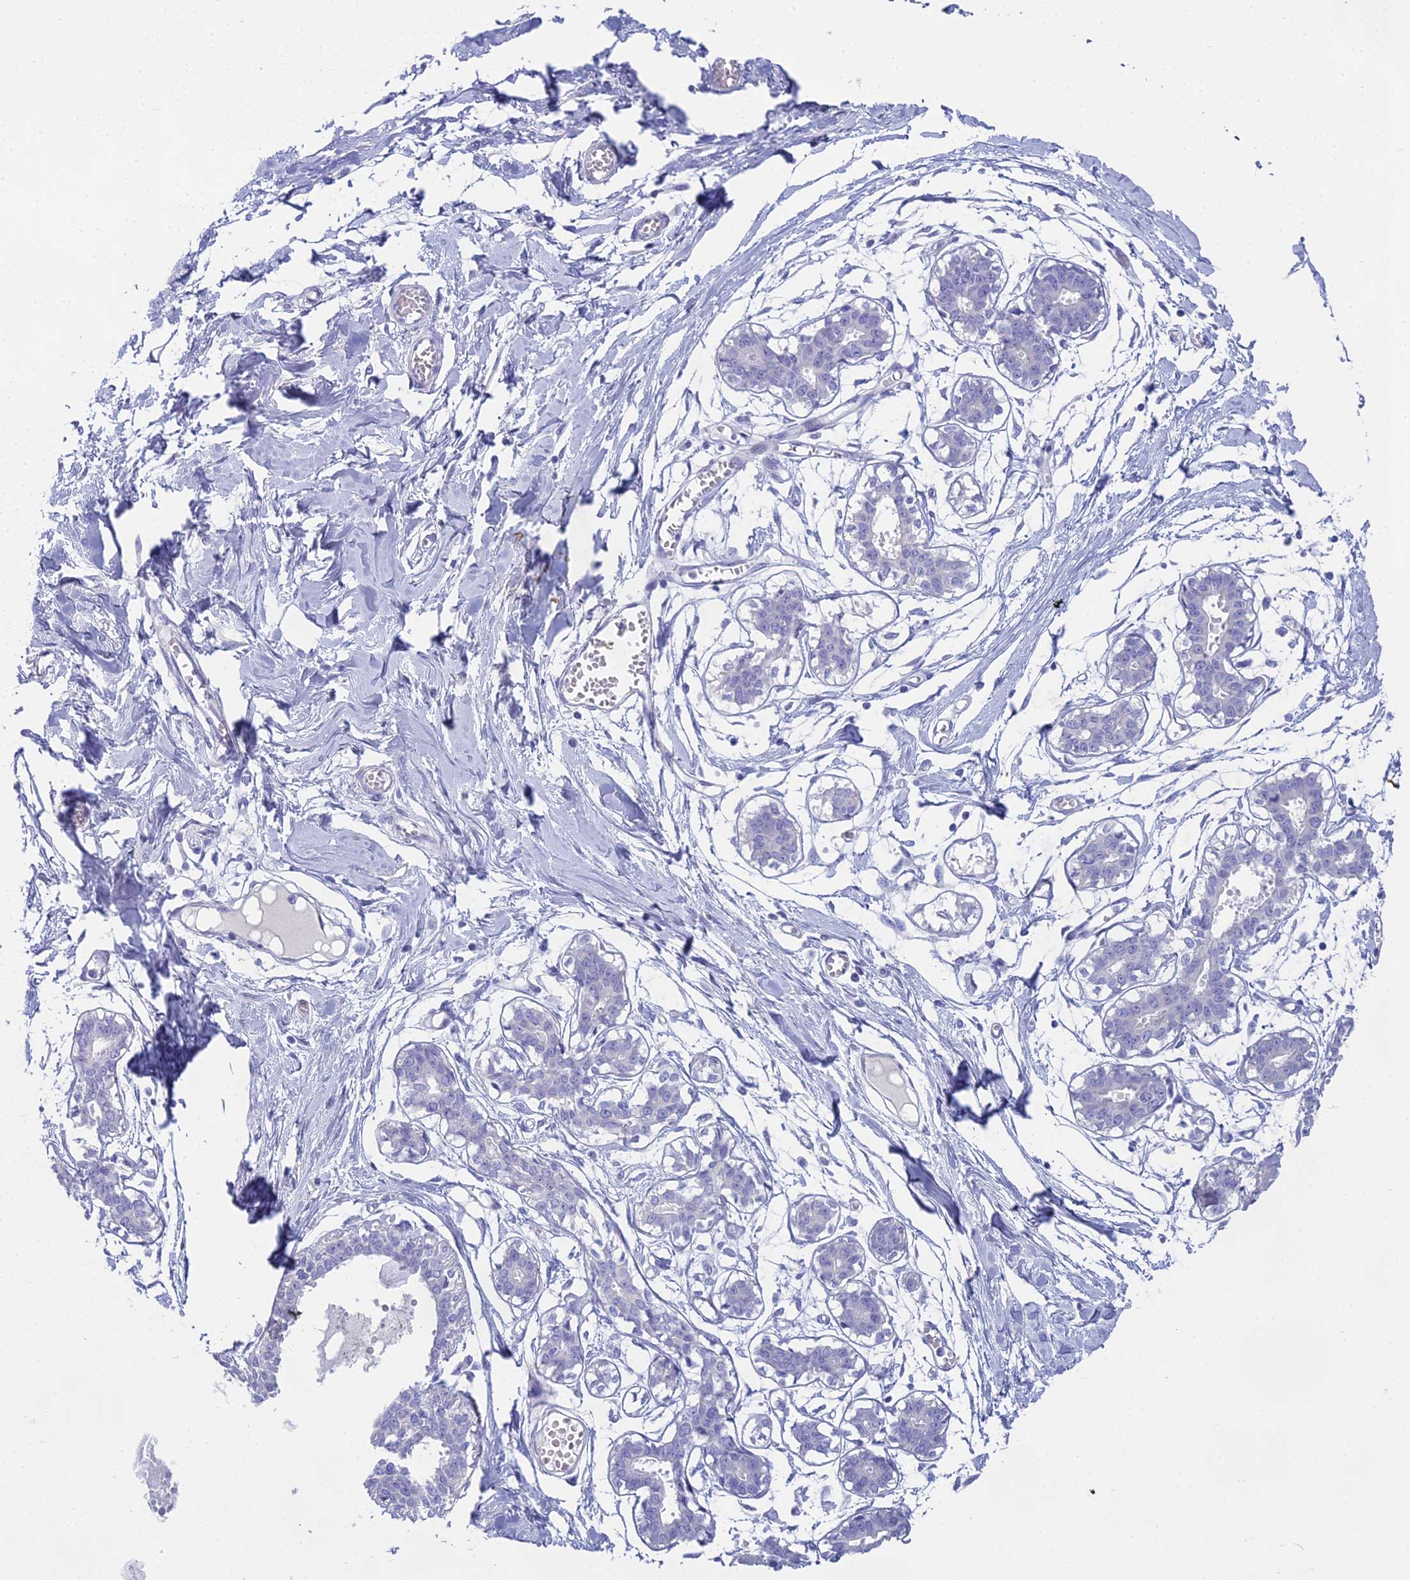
{"staining": {"intensity": "negative", "quantity": "none", "location": "none"}, "tissue": "breast", "cell_type": "Adipocytes", "image_type": "normal", "snomed": [{"axis": "morphology", "description": "Normal tissue, NOS"}, {"axis": "topography", "description": "Breast"}], "caption": "DAB immunohistochemical staining of unremarkable human breast displays no significant expression in adipocytes.", "gene": "UNC80", "patient": {"sex": "female", "age": 27}}